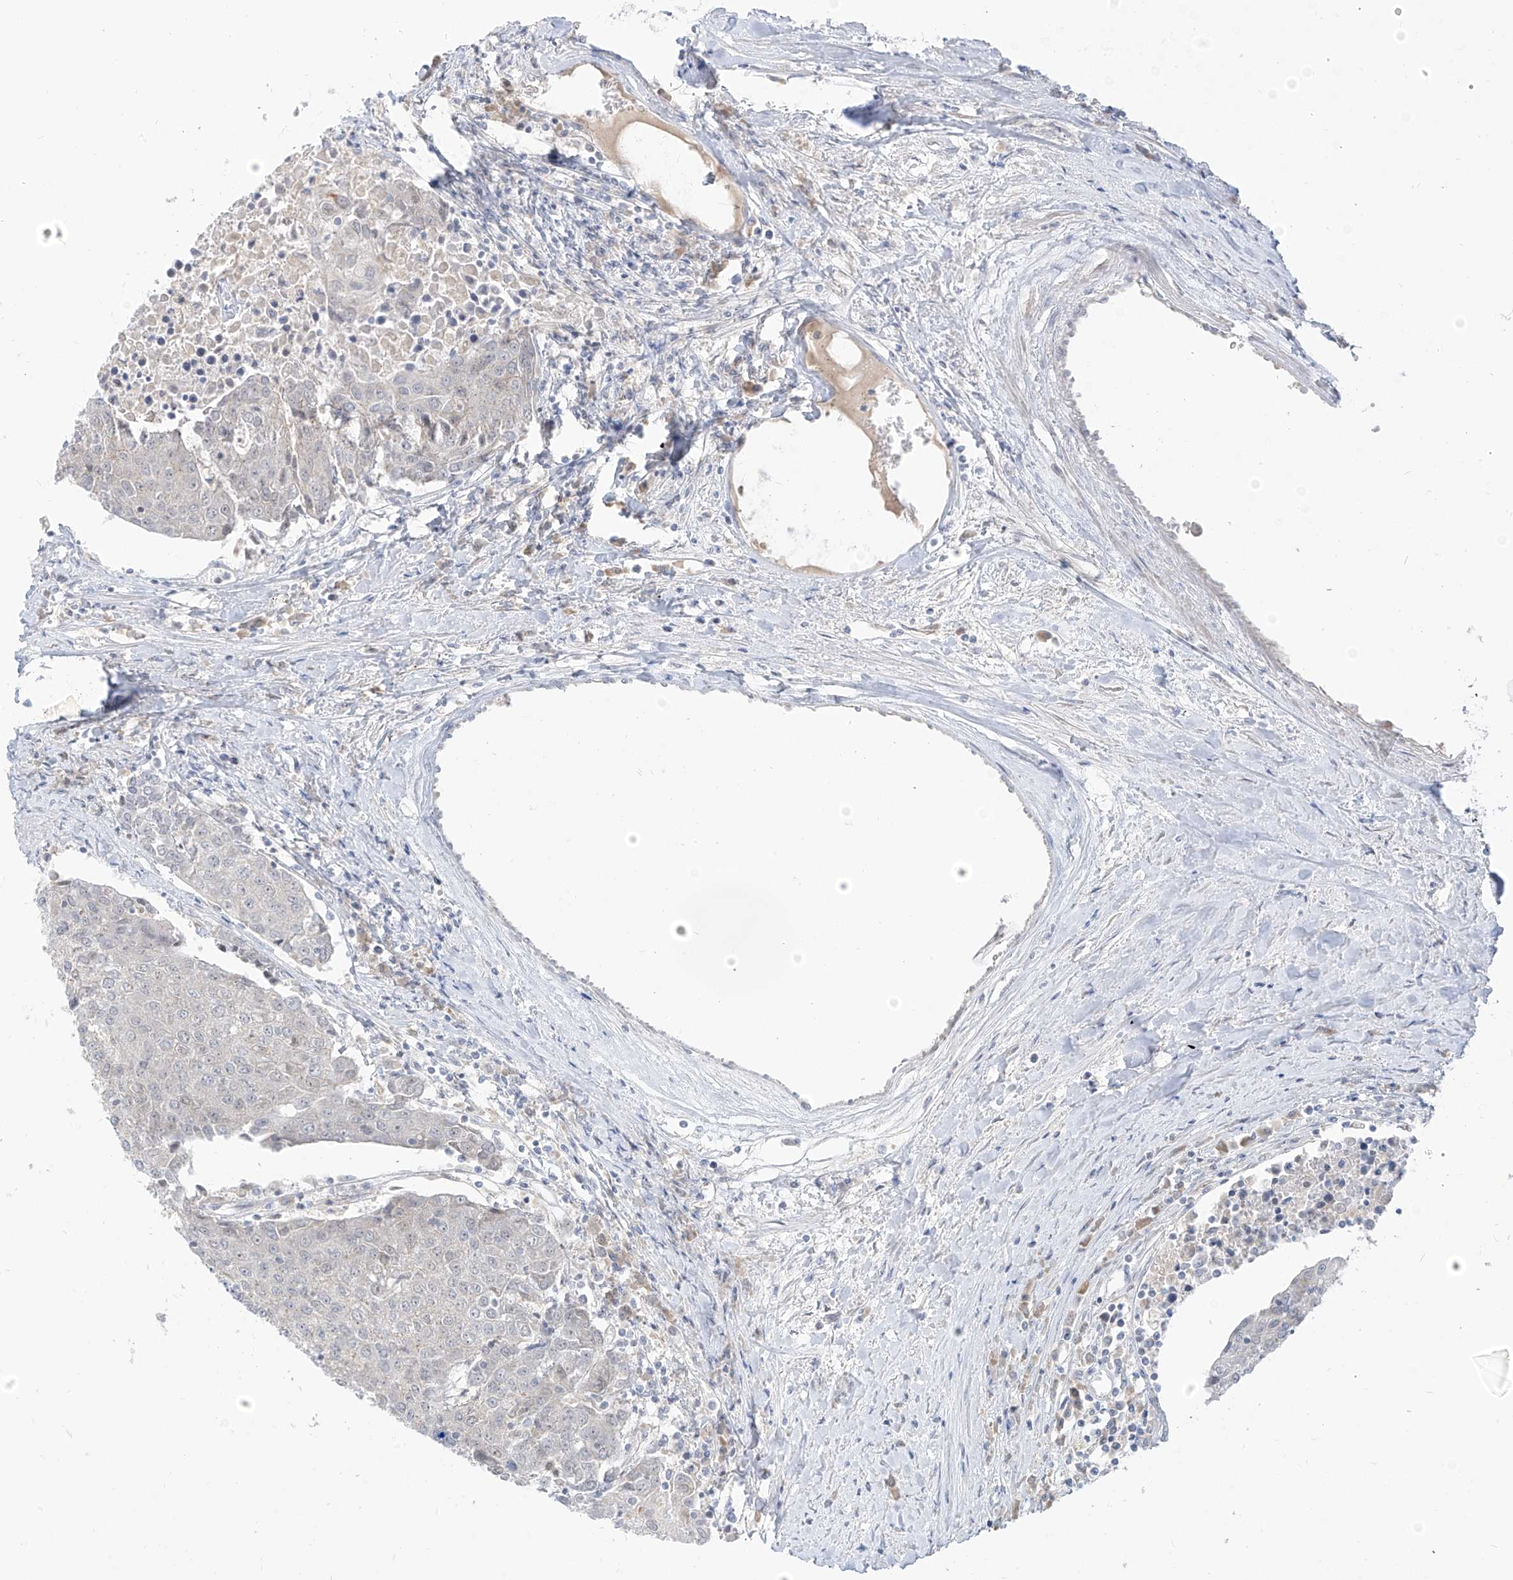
{"staining": {"intensity": "negative", "quantity": "none", "location": "none"}, "tissue": "urothelial cancer", "cell_type": "Tumor cells", "image_type": "cancer", "snomed": [{"axis": "morphology", "description": "Urothelial carcinoma, High grade"}, {"axis": "topography", "description": "Urinary bladder"}], "caption": "The image exhibits no significant expression in tumor cells of urothelial cancer.", "gene": "C2orf42", "patient": {"sex": "female", "age": 85}}